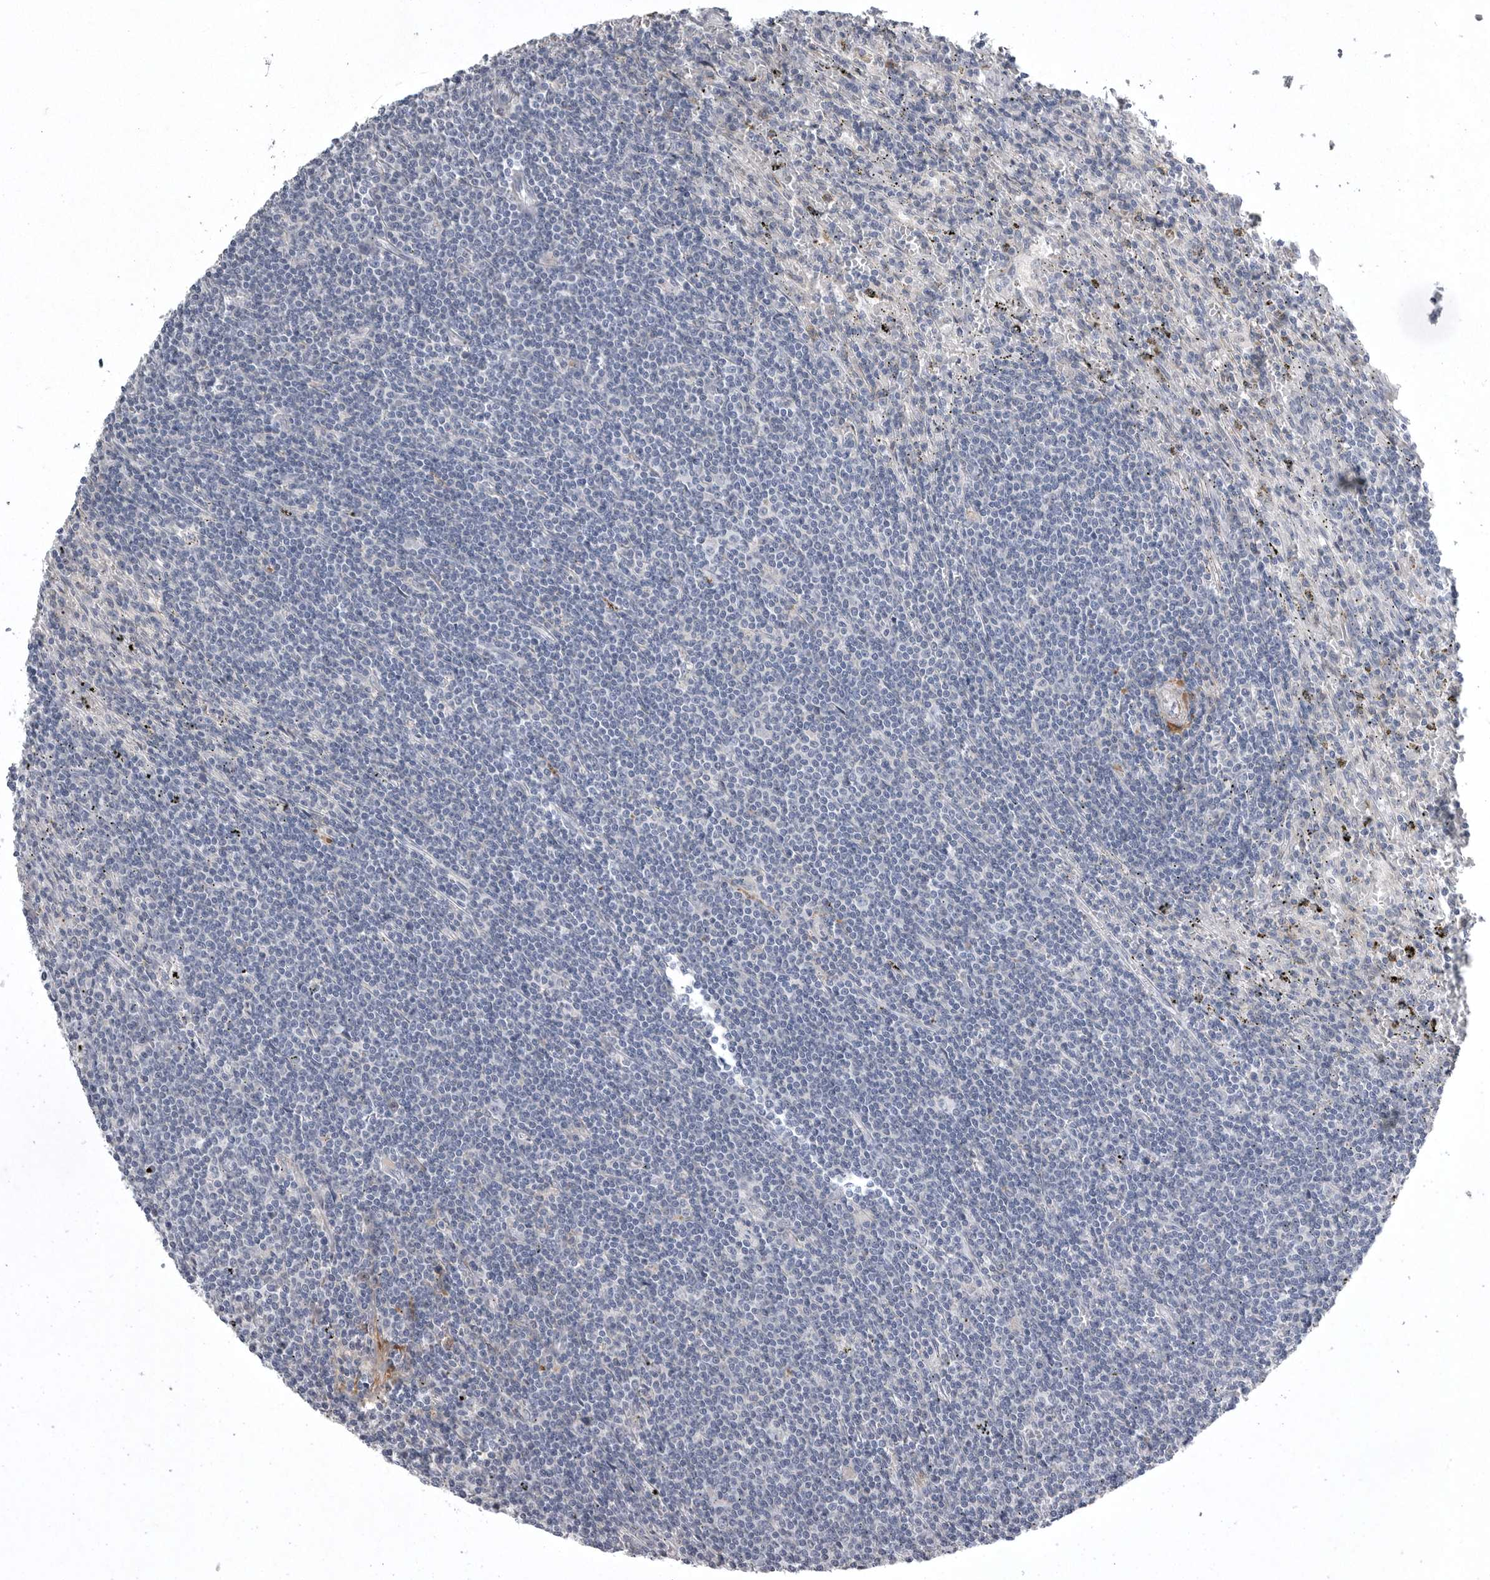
{"staining": {"intensity": "negative", "quantity": "none", "location": "none"}, "tissue": "lymphoma", "cell_type": "Tumor cells", "image_type": "cancer", "snomed": [{"axis": "morphology", "description": "Malignant lymphoma, non-Hodgkin's type, Low grade"}, {"axis": "topography", "description": "Spleen"}], "caption": "There is no significant staining in tumor cells of malignant lymphoma, non-Hodgkin's type (low-grade).", "gene": "CRP", "patient": {"sex": "male", "age": 76}}